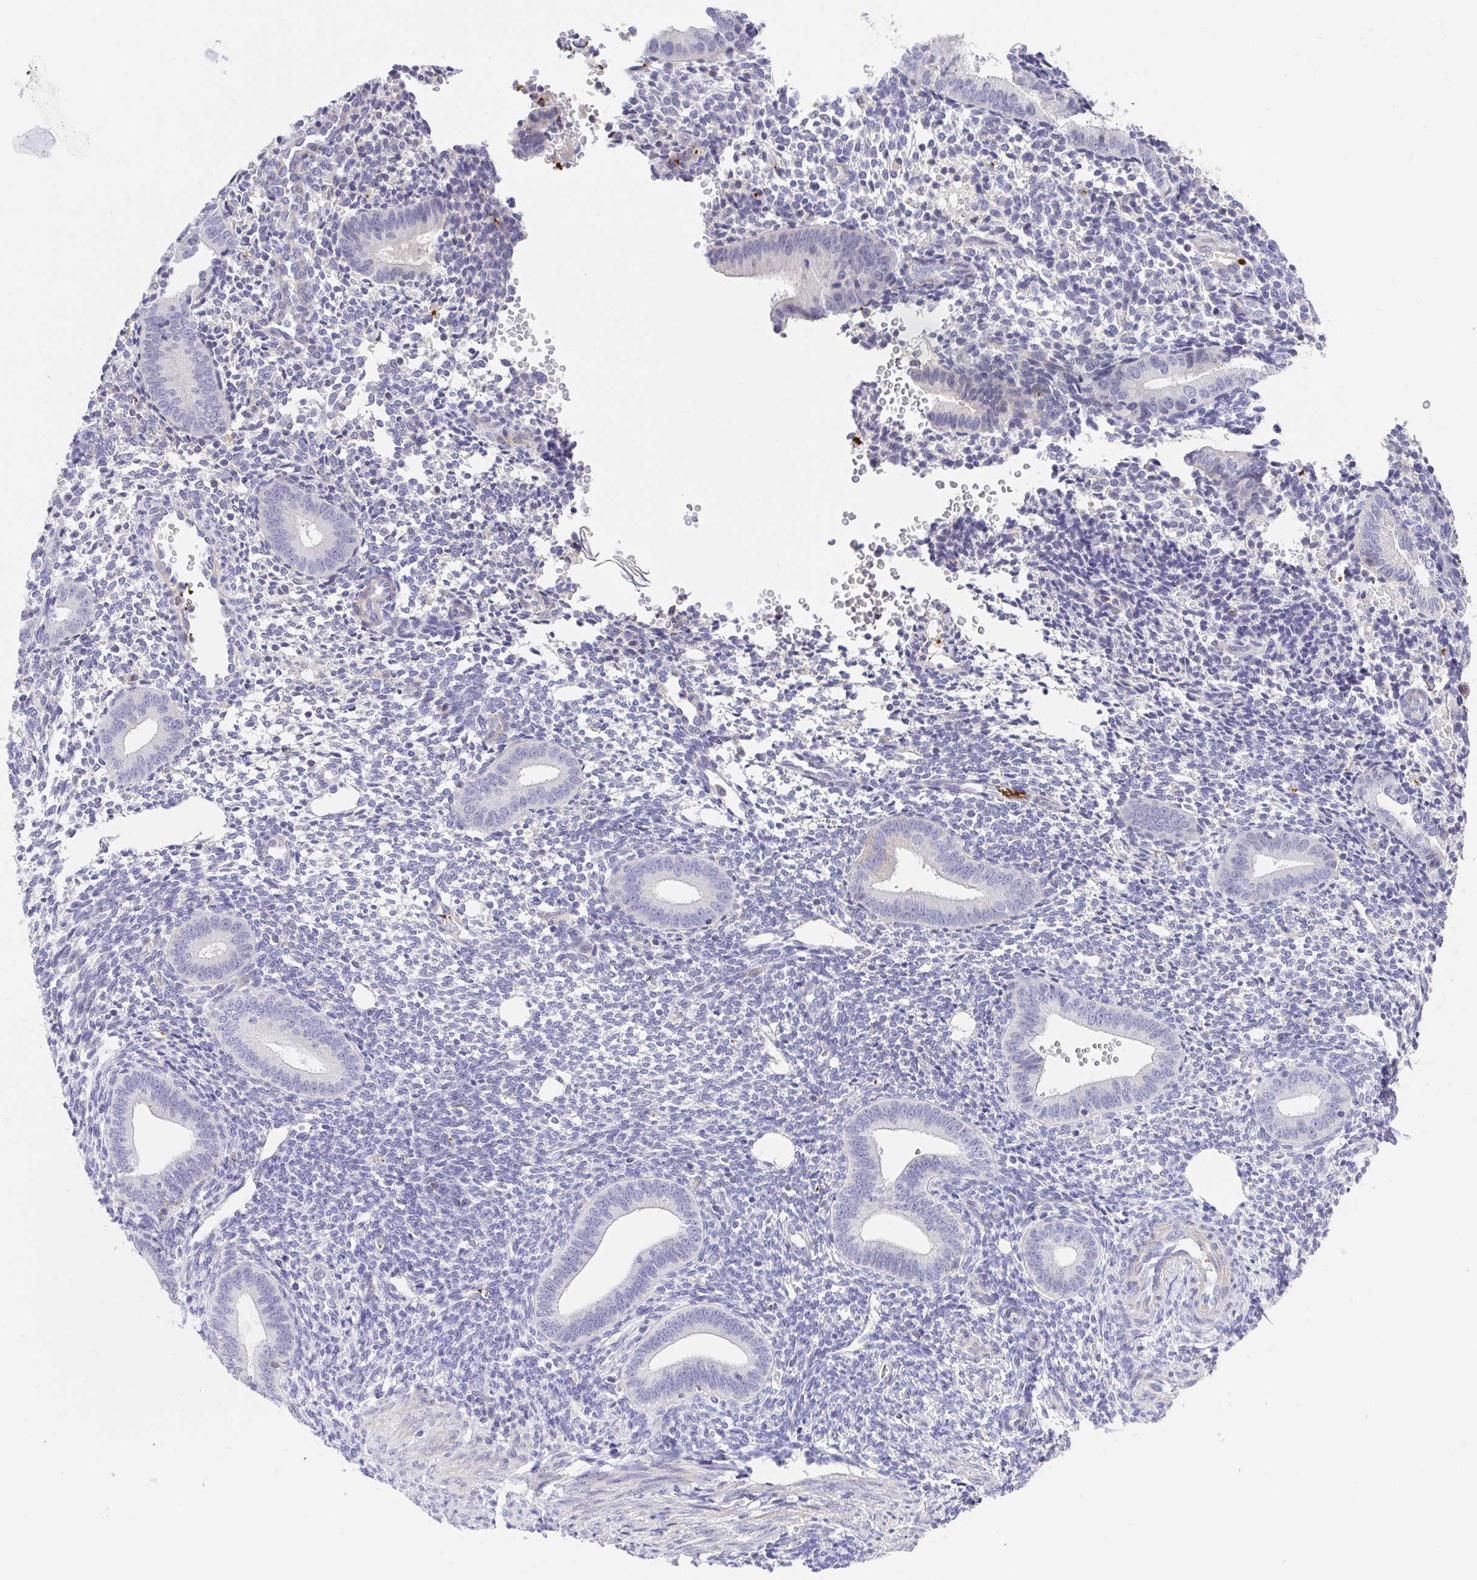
{"staining": {"intensity": "negative", "quantity": "none", "location": "none"}, "tissue": "endometrium", "cell_type": "Cells in endometrial stroma", "image_type": "normal", "snomed": [{"axis": "morphology", "description": "Normal tissue, NOS"}, {"axis": "topography", "description": "Endometrium"}], "caption": "This is an IHC photomicrograph of unremarkable endometrium. There is no positivity in cells in endometrial stroma.", "gene": "PRR14L", "patient": {"sex": "female", "age": 40}}